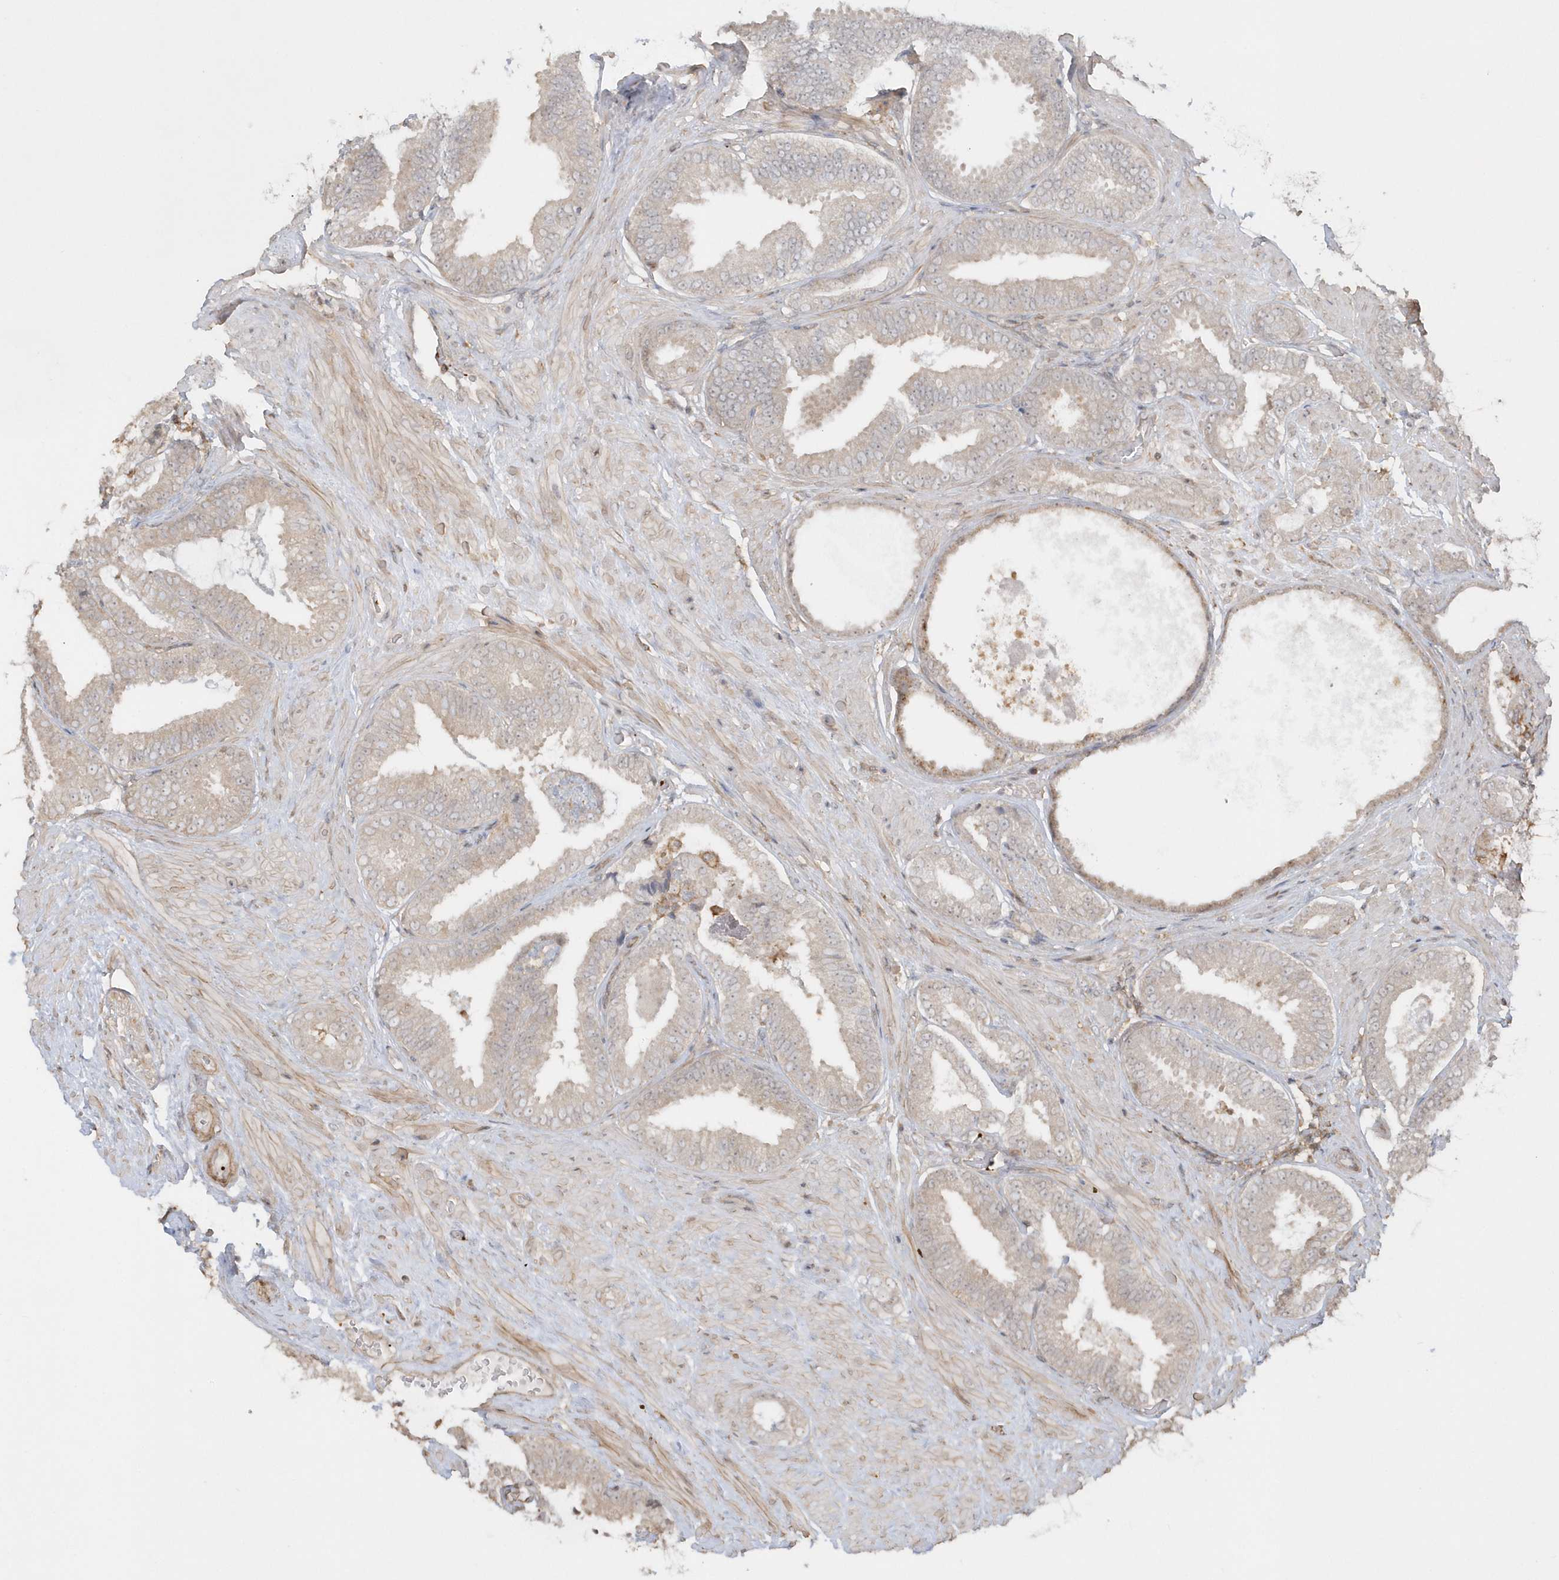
{"staining": {"intensity": "weak", "quantity": "<25%", "location": "cytoplasmic/membranous"}, "tissue": "prostate cancer", "cell_type": "Tumor cells", "image_type": "cancer", "snomed": [{"axis": "morphology", "description": "Normal tissue, NOS"}, {"axis": "morphology", "description": "Adenocarcinoma, Low grade"}, {"axis": "topography", "description": "Prostate"}, {"axis": "topography", "description": "Peripheral nerve tissue"}], "caption": "High power microscopy histopathology image of an immunohistochemistry photomicrograph of prostate adenocarcinoma (low-grade), revealing no significant staining in tumor cells.", "gene": "BSN", "patient": {"sex": "male", "age": 71}}